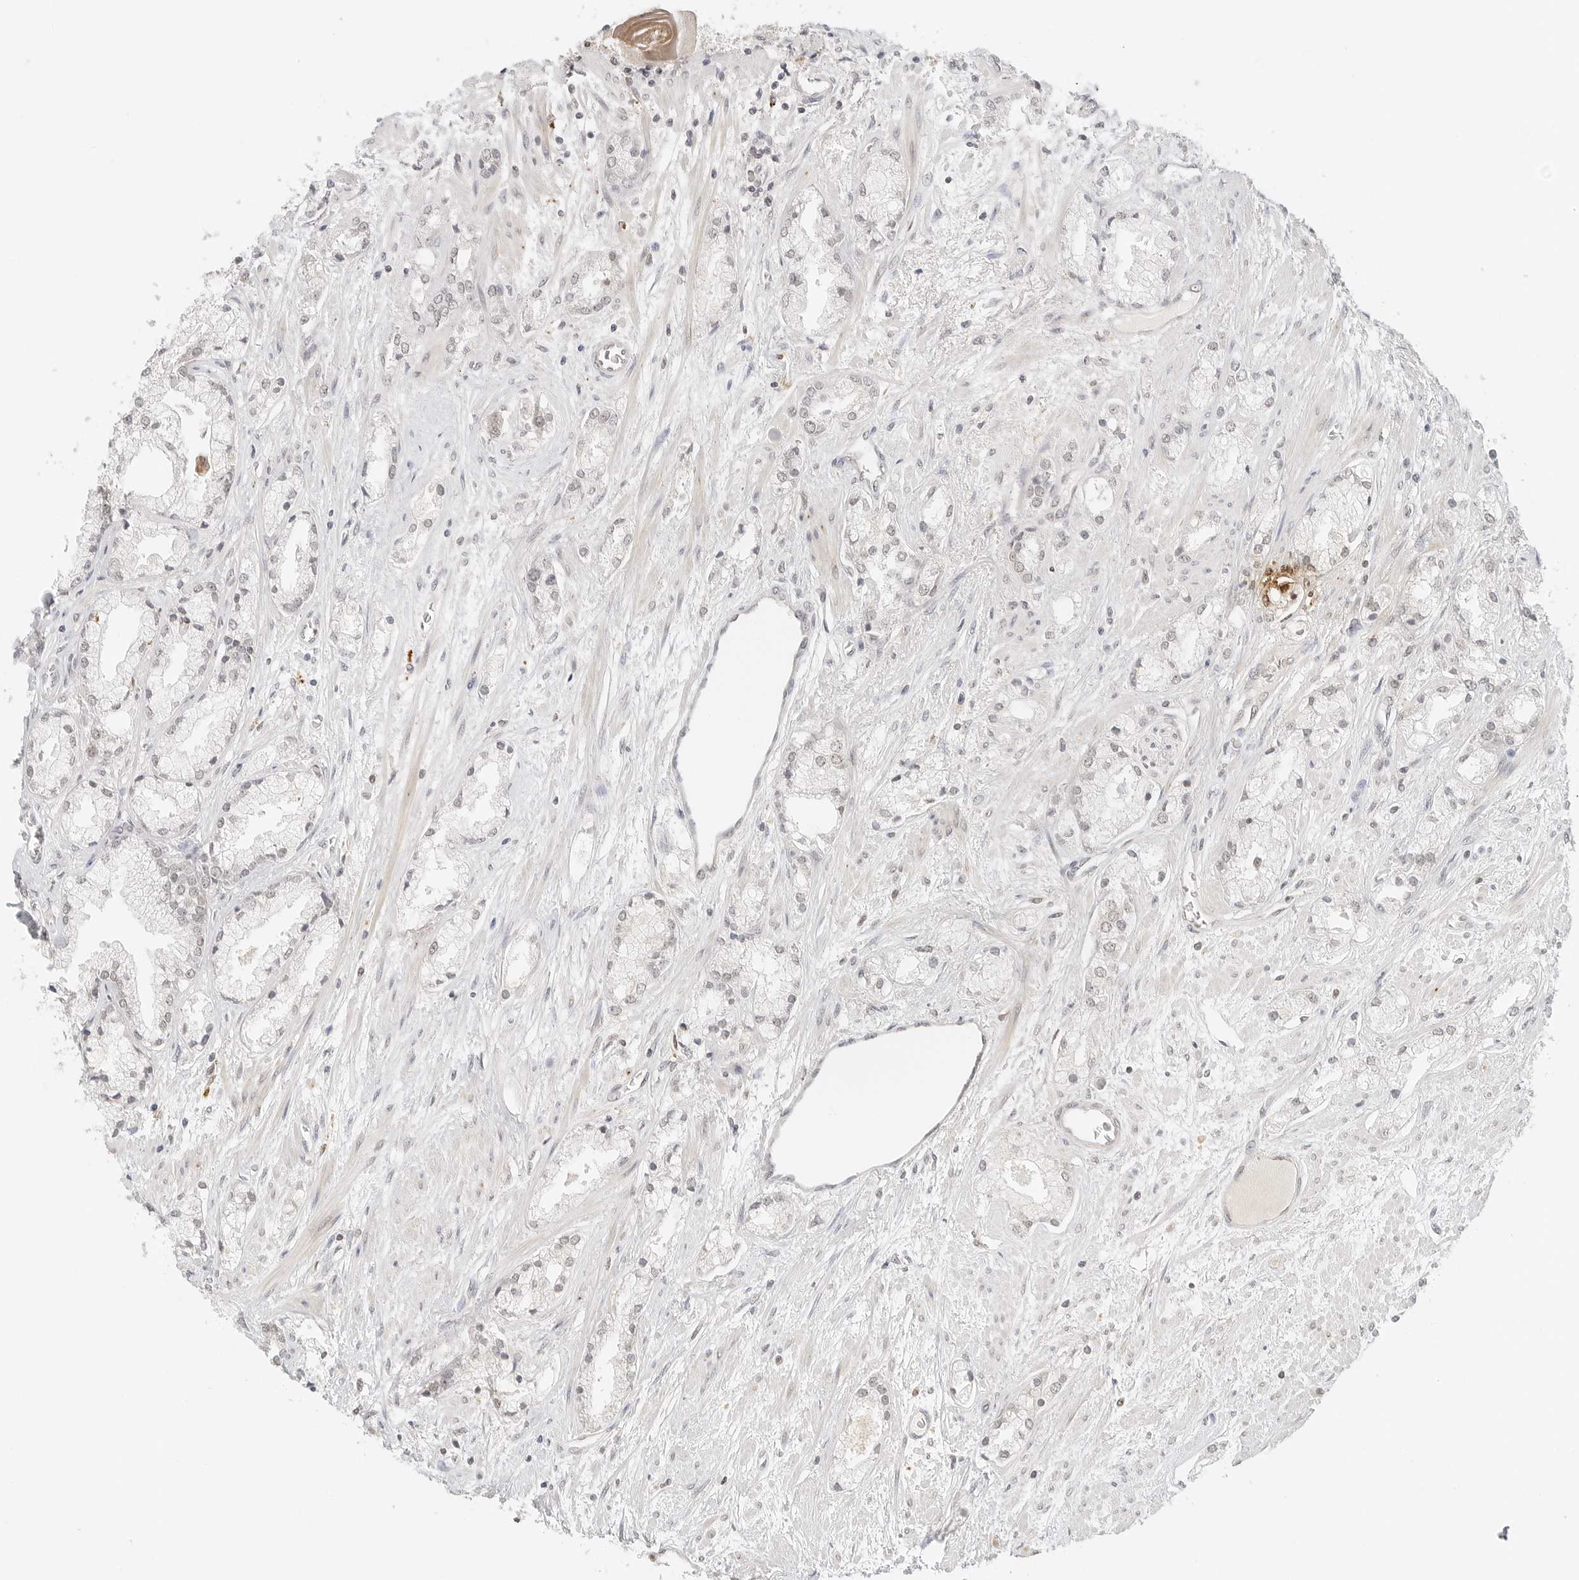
{"staining": {"intensity": "negative", "quantity": "none", "location": "none"}, "tissue": "prostate cancer", "cell_type": "Tumor cells", "image_type": "cancer", "snomed": [{"axis": "morphology", "description": "Adenocarcinoma, High grade"}, {"axis": "topography", "description": "Prostate"}], "caption": "Tumor cells show no significant expression in prostate cancer. (Brightfield microscopy of DAB (3,3'-diaminobenzidine) IHC at high magnification).", "gene": "GPR34", "patient": {"sex": "male", "age": 50}}